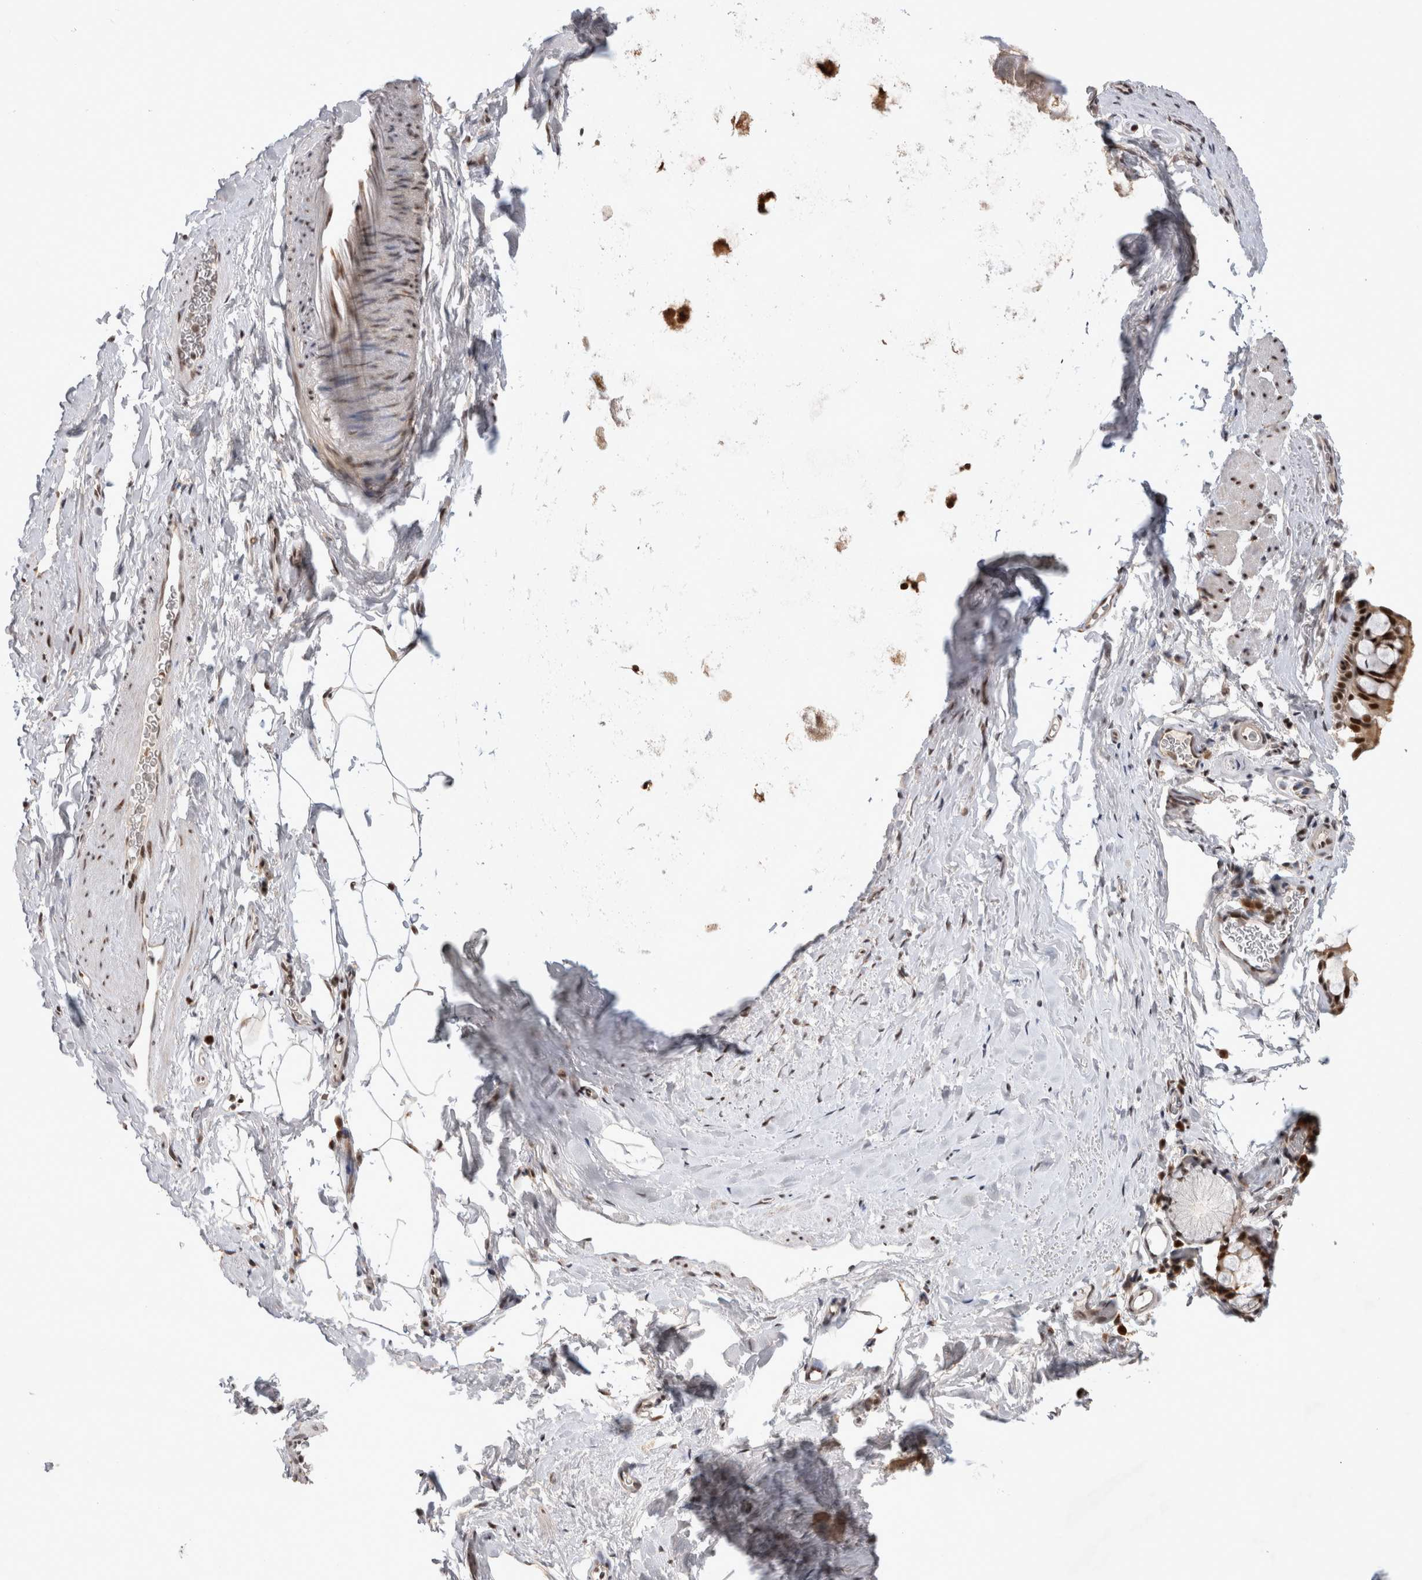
{"staining": {"intensity": "strong", "quantity": ">75%", "location": "nuclear"}, "tissue": "bronchus", "cell_type": "Respiratory epithelial cells", "image_type": "normal", "snomed": [{"axis": "morphology", "description": "Normal tissue, NOS"}, {"axis": "topography", "description": "Cartilage tissue"}, {"axis": "topography", "description": "Bronchus"}], "caption": "The photomicrograph demonstrates immunohistochemical staining of benign bronchus. There is strong nuclear positivity is present in approximately >75% of respiratory epithelial cells.", "gene": "HESX1", "patient": {"sex": "female", "age": 53}}